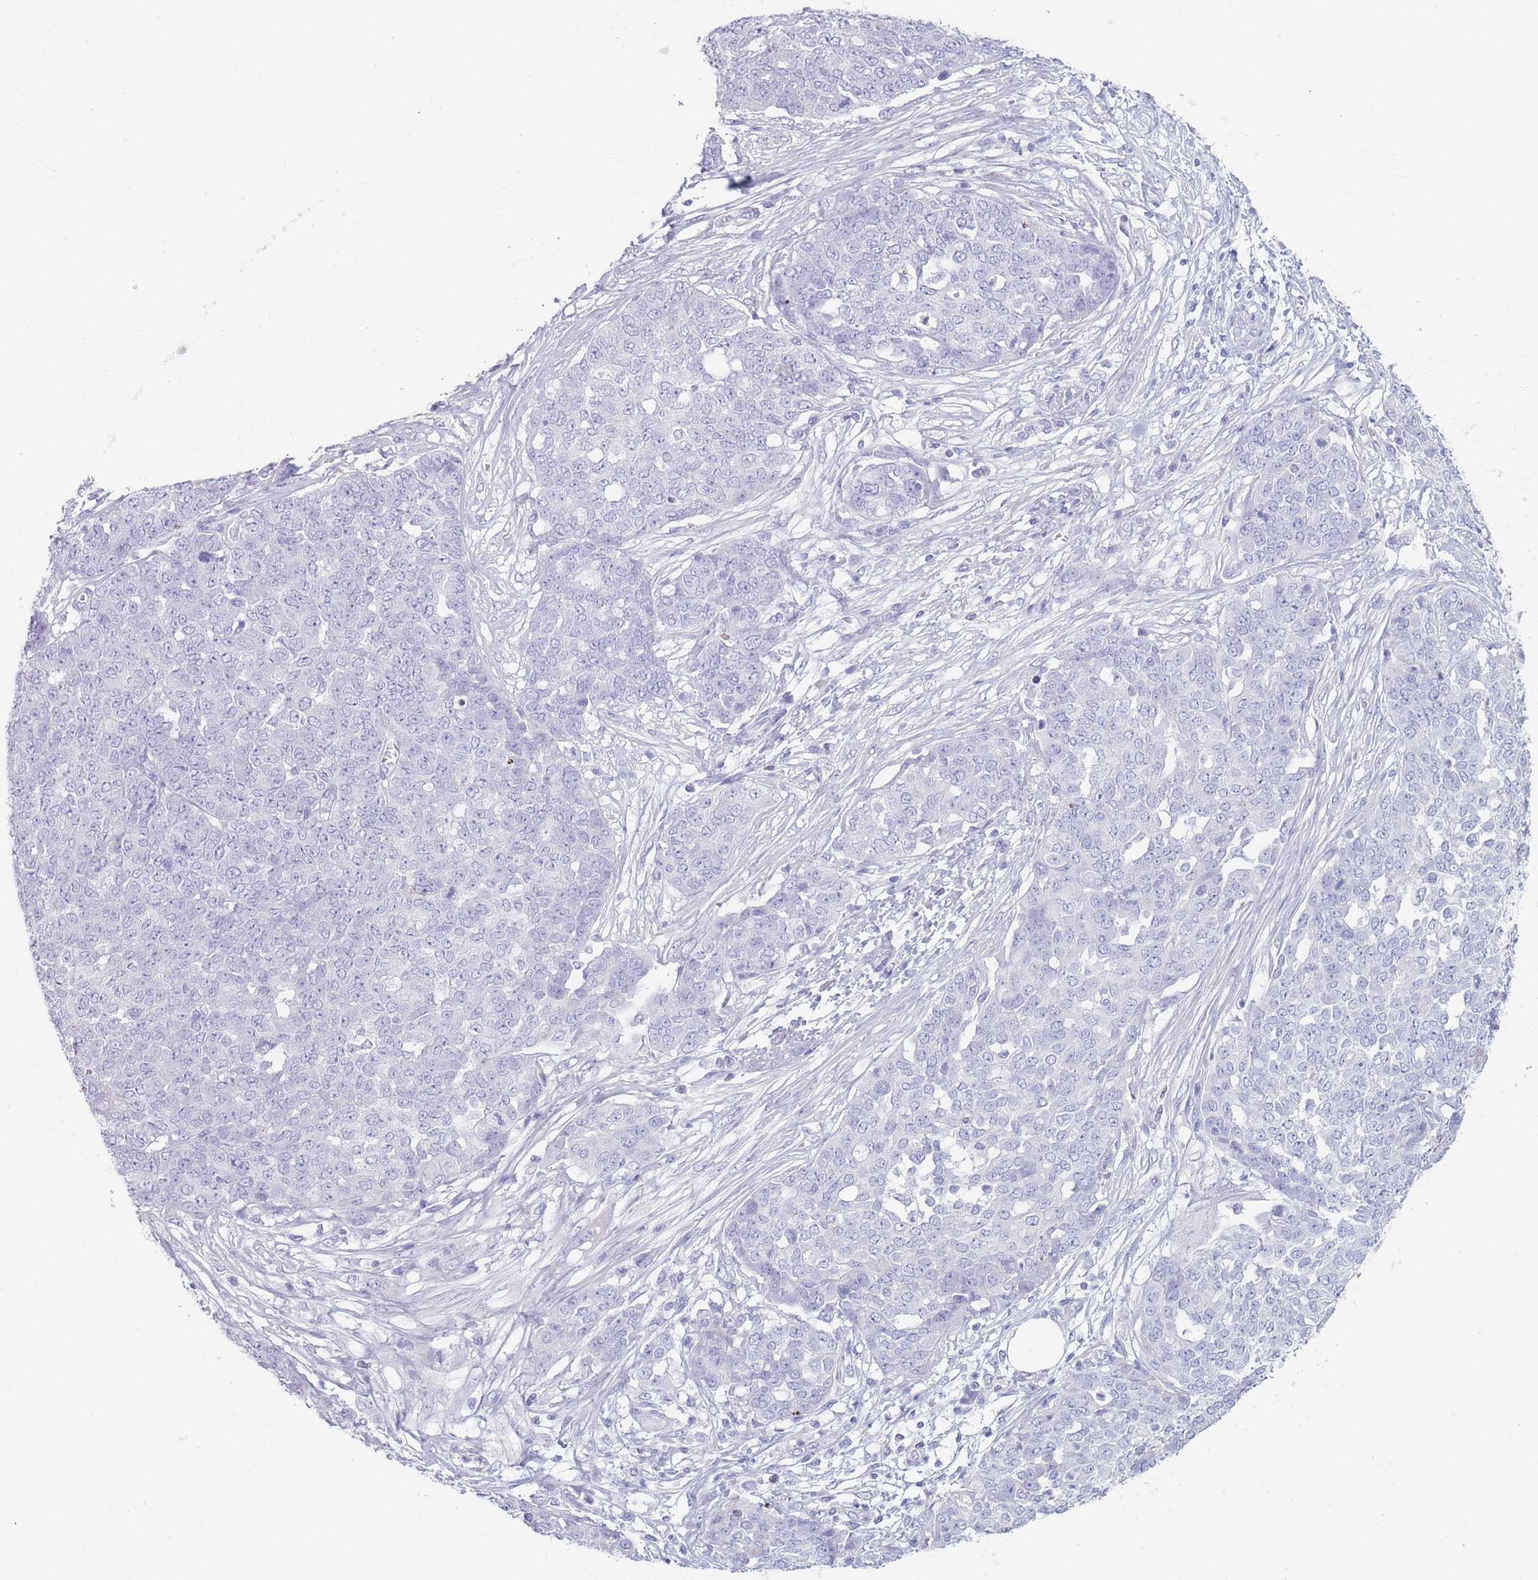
{"staining": {"intensity": "negative", "quantity": "none", "location": "none"}, "tissue": "ovarian cancer", "cell_type": "Tumor cells", "image_type": "cancer", "snomed": [{"axis": "morphology", "description": "Cystadenocarcinoma, serous, NOS"}, {"axis": "topography", "description": "Soft tissue"}, {"axis": "topography", "description": "Ovary"}], "caption": "IHC of human serous cystadenocarcinoma (ovarian) shows no positivity in tumor cells. (DAB (3,3'-diaminobenzidine) IHC visualized using brightfield microscopy, high magnification).", "gene": "GPR12", "patient": {"sex": "female", "age": 57}}